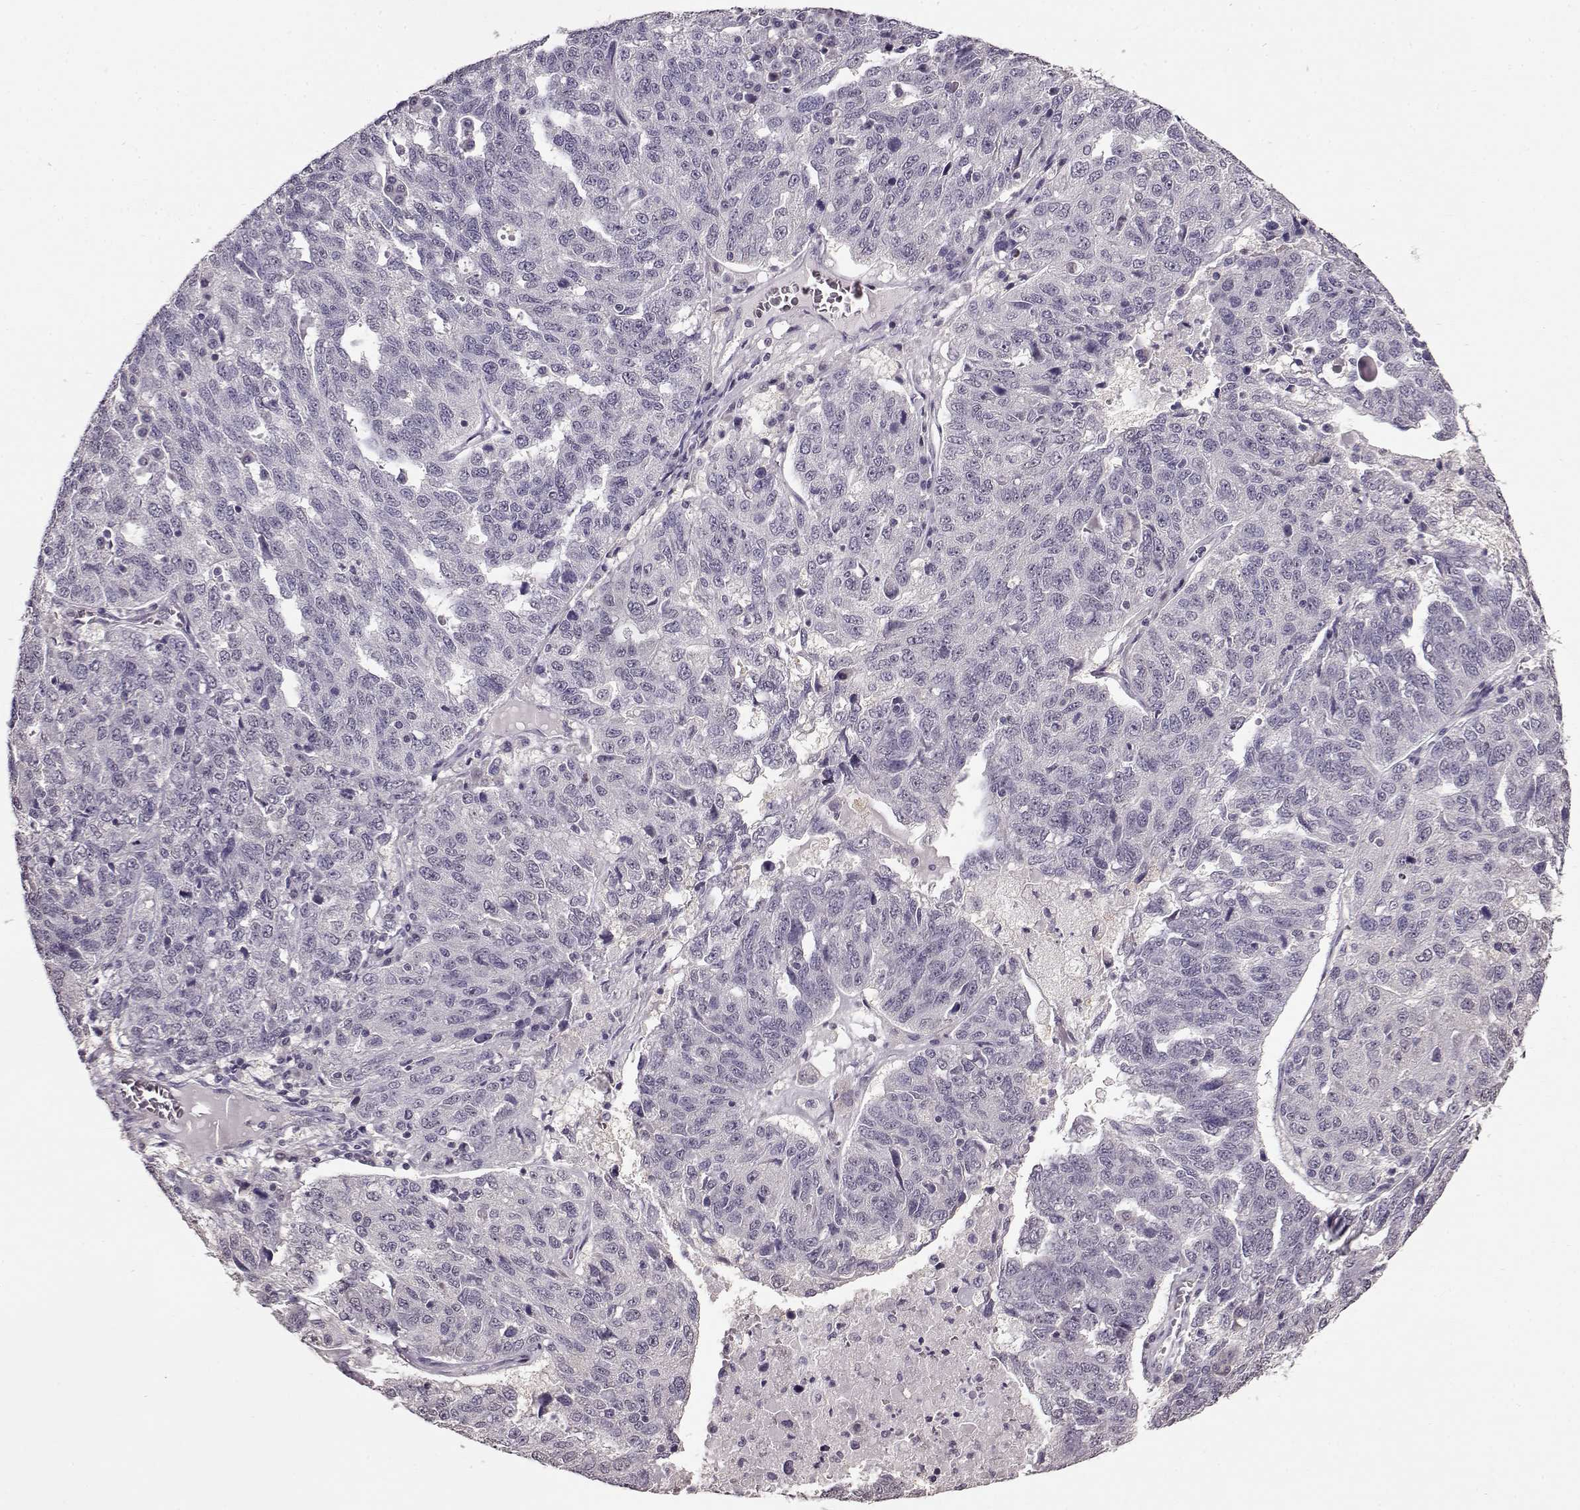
{"staining": {"intensity": "negative", "quantity": "none", "location": "none"}, "tissue": "ovarian cancer", "cell_type": "Tumor cells", "image_type": "cancer", "snomed": [{"axis": "morphology", "description": "Cystadenocarcinoma, serous, NOS"}, {"axis": "topography", "description": "Ovary"}], "caption": "The image demonstrates no staining of tumor cells in serous cystadenocarcinoma (ovarian).", "gene": "RP1L1", "patient": {"sex": "female", "age": 71}}